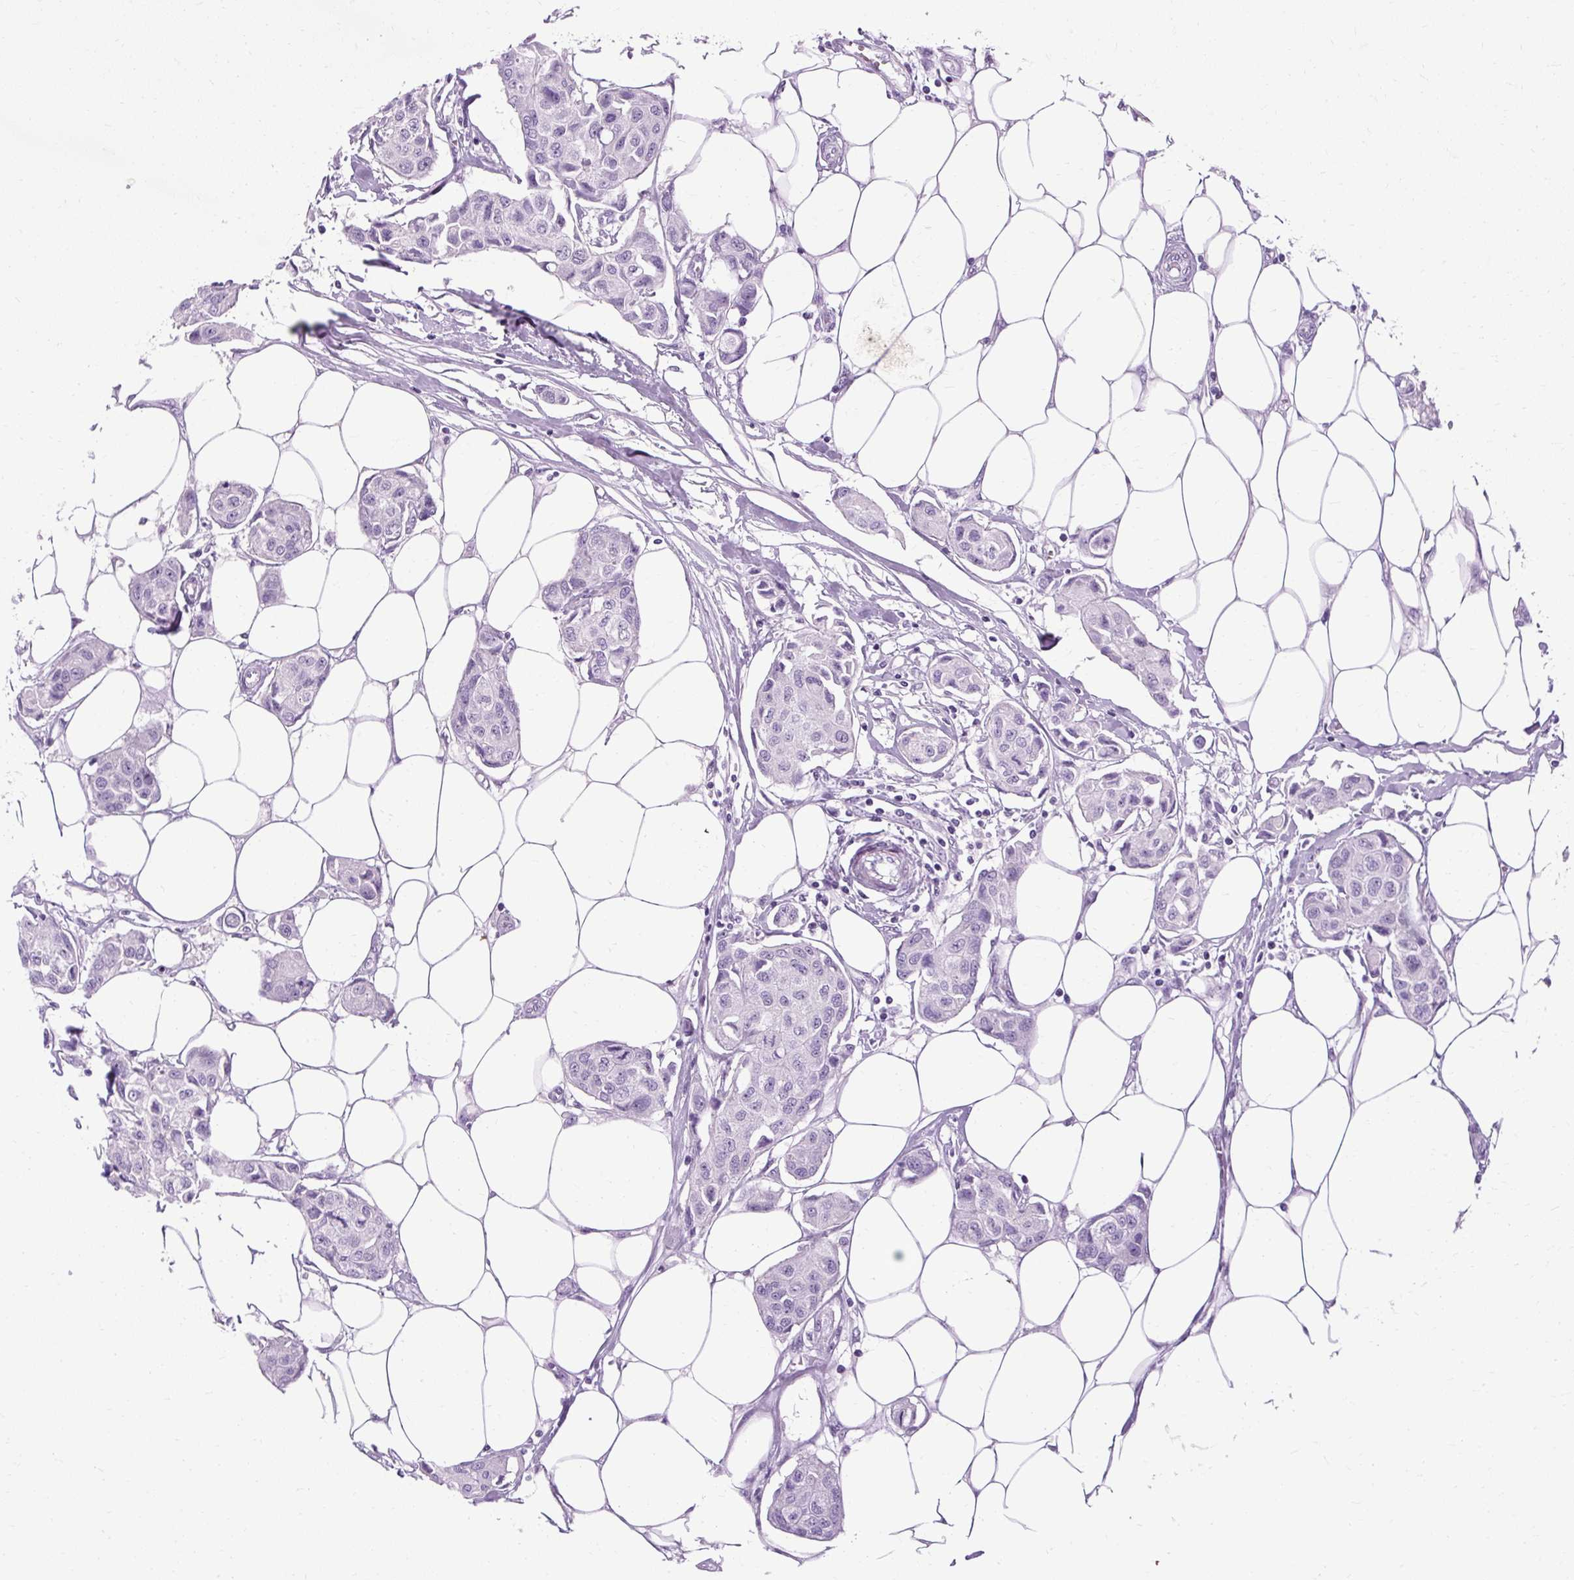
{"staining": {"intensity": "negative", "quantity": "none", "location": "none"}, "tissue": "breast cancer", "cell_type": "Tumor cells", "image_type": "cancer", "snomed": [{"axis": "morphology", "description": "Duct carcinoma"}, {"axis": "topography", "description": "Breast"}, {"axis": "topography", "description": "Lymph node"}], "caption": "Image shows no significant protein positivity in tumor cells of breast cancer (infiltrating ductal carcinoma).", "gene": "B3GNT4", "patient": {"sex": "female", "age": 80}}